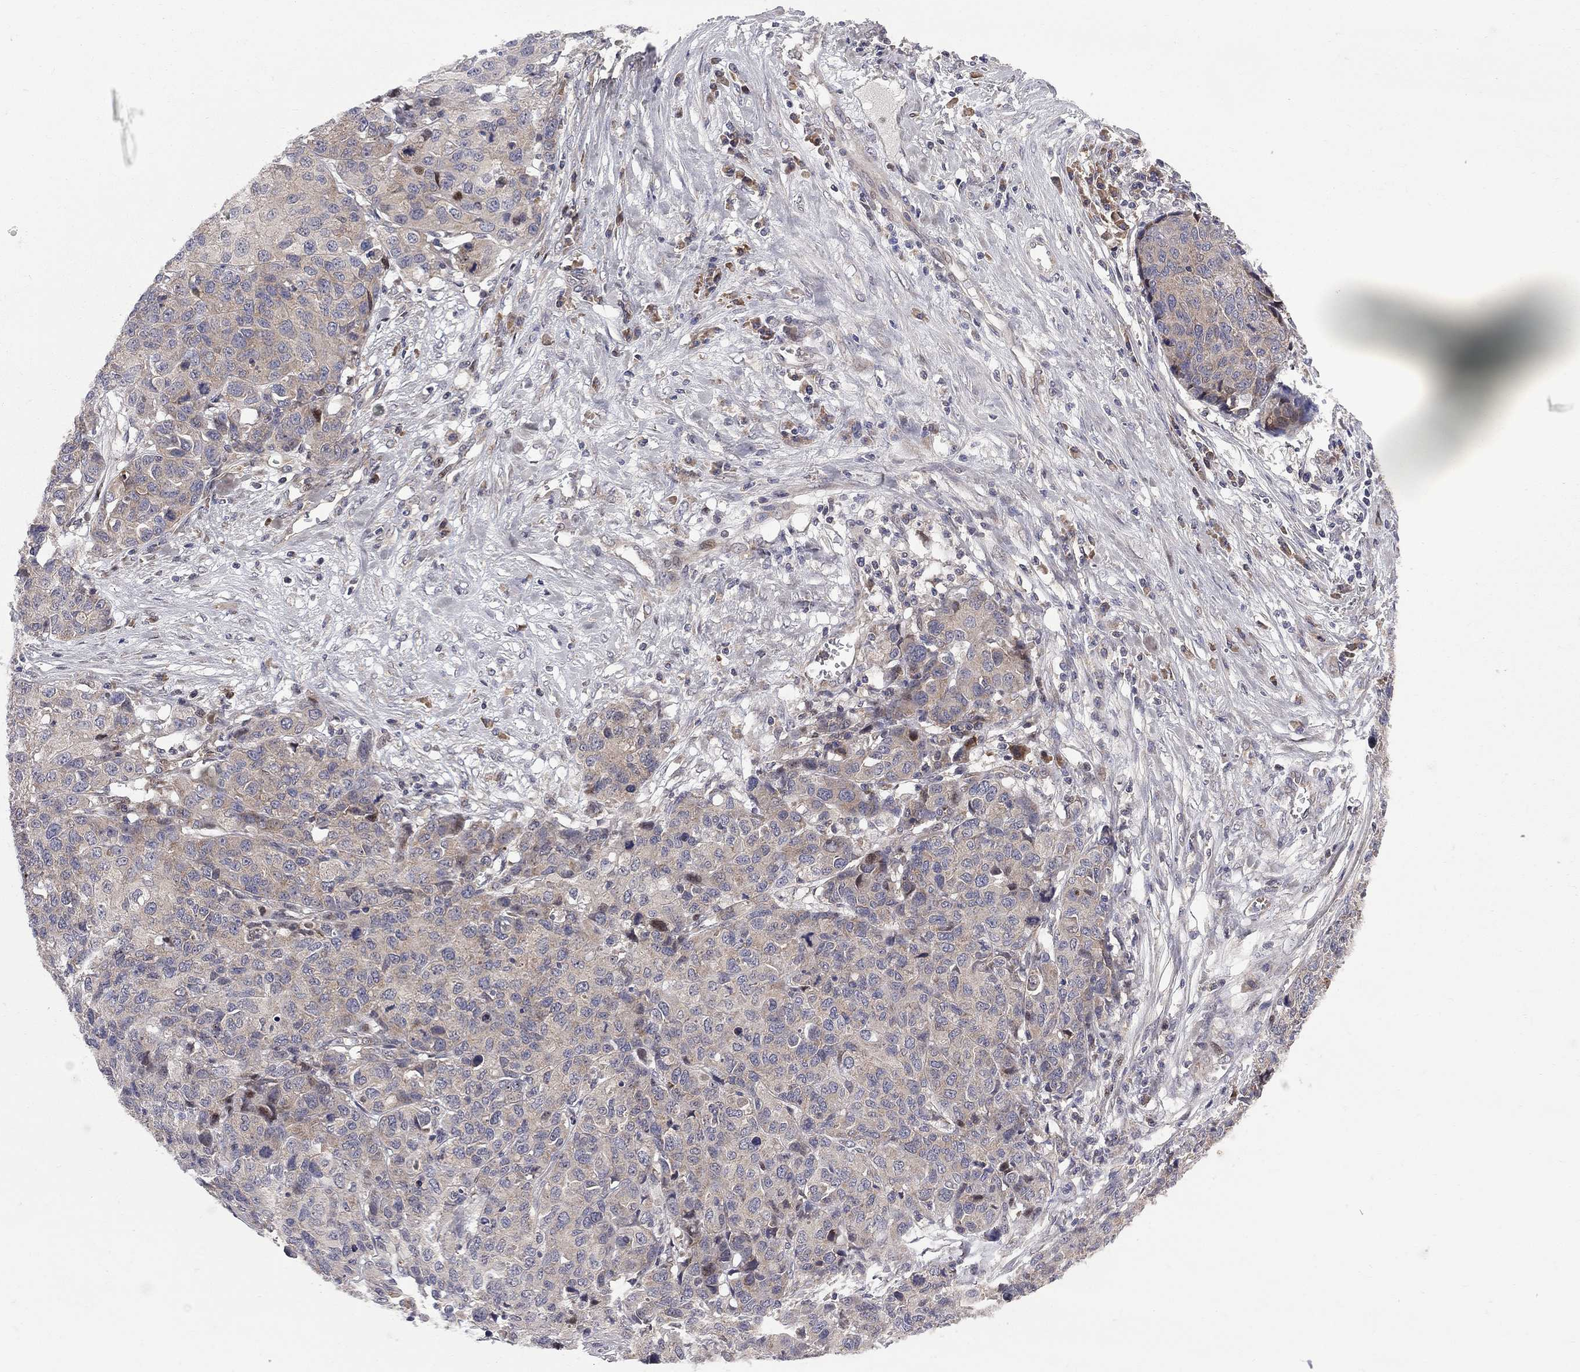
{"staining": {"intensity": "weak", "quantity": "25%-75%", "location": "cytoplasmic/membranous"}, "tissue": "ovarian cancer", "cell_type": "Tumor cells", "image_type": "cancer", "snomed": [{"axis": "morphology", "description": "Cystadenocarcinoma, serous, NOS"}, {"axis": "topography", "description": "Ovary"}], "caption": "Approximately 25%-75% of tumor cells in ovarian cancer (serous cystadenocarcinoma) display weak cytoplasmic/membranous protein positivity as visualized by brown immunohistochemical staining.", "gene": "CNOT11", "patient": {"sex": "female", "age": 87}}